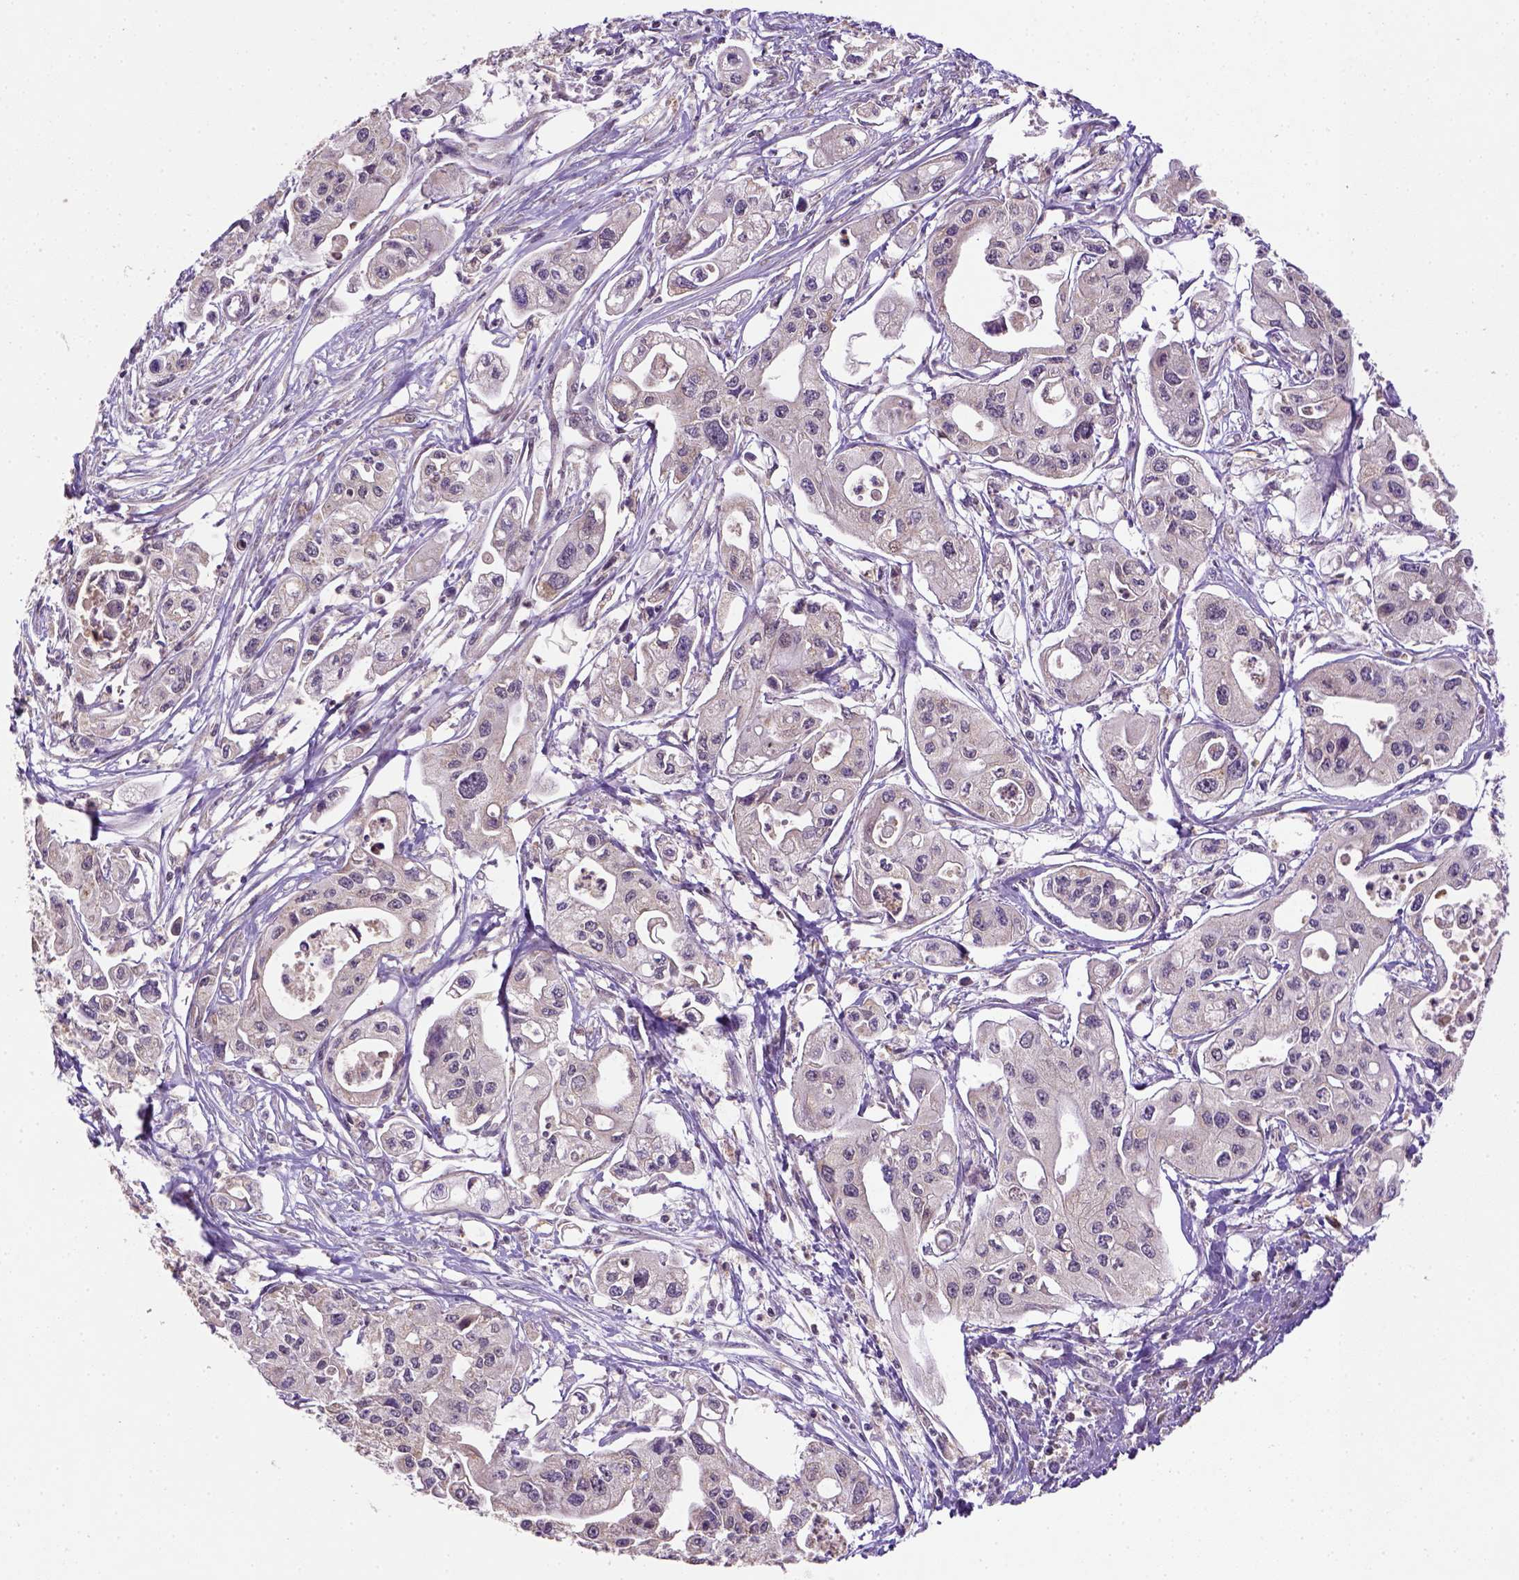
{"staining": {"intensity": "weak", "quantity": "<25%", "location": "cytoplasmic/membranous"}, "tissue": "pancreatic cancer", "cell_type": "Tumor cells", "image_type": "cancer", "snomed": [{"axis": "morphology", "description": "Adenocarcinoma, NOS"}, {"axis": "topography", "description": "Pancreas"}], "caption": "This is an immunohistochemistry image of pancreatic adenocarcinoma. There is no positivity in tumor cells.", "gene": "NUDT10", "patient": {"sex": "male", "age": 70}}